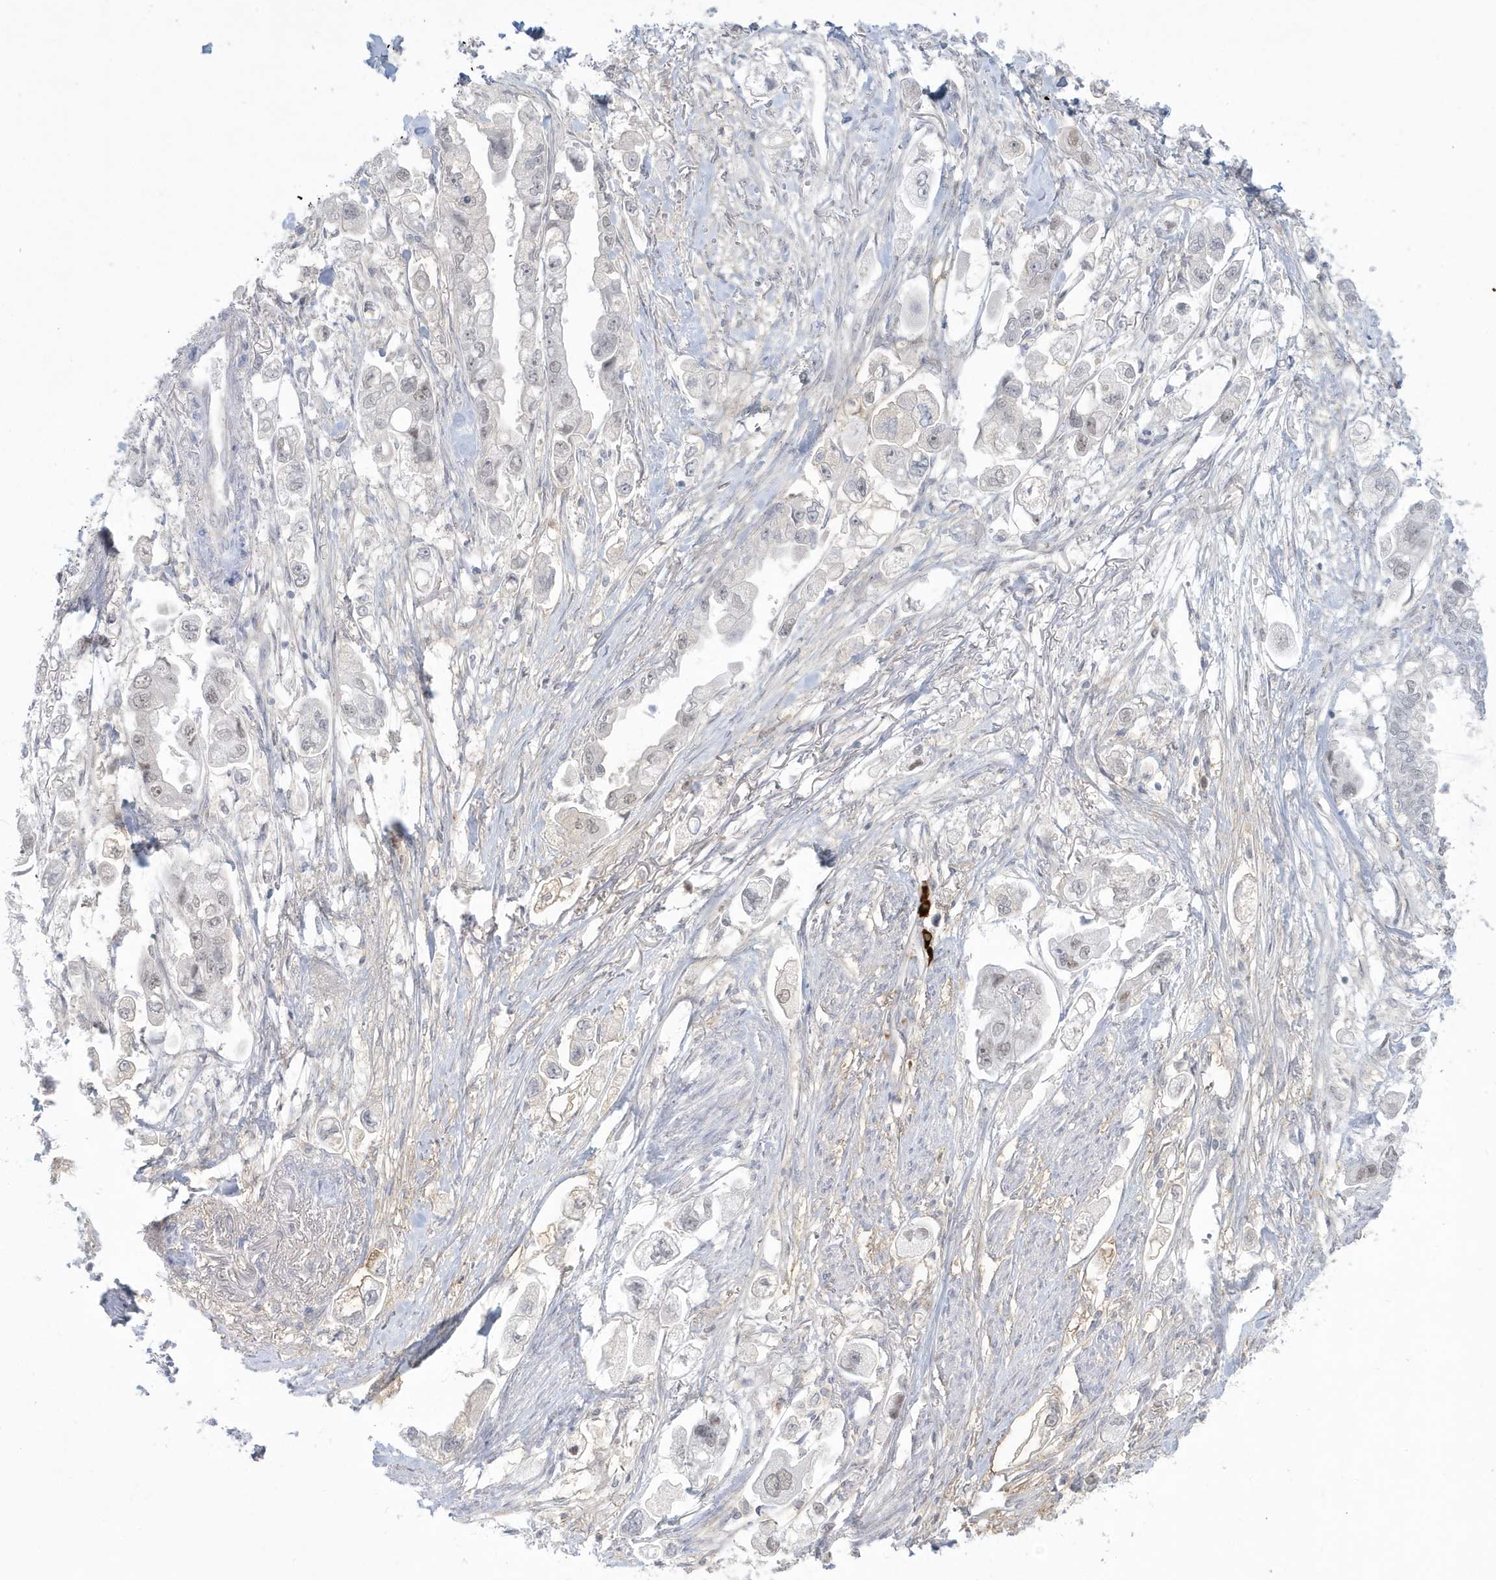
{"staining": {"intensity": "weak", "quantity": "<25%", "location": "nuclear"}, "tissue": "stomach cancer", "cell_type": "Tumor cells", "image_type": "cancer", "snomed": [{"axis": "morphology", "description": "Adenocarcinoma, NOS"}, {"axis": "topography", "description": "Stomach"}], "caption": "An immunohistochemistry micrograph of stomach cancer is shown. There is no staining in tumor cells of stomach cancer.", "gene": "HERC6", "patient": {"sex": "male", "age": 62}}